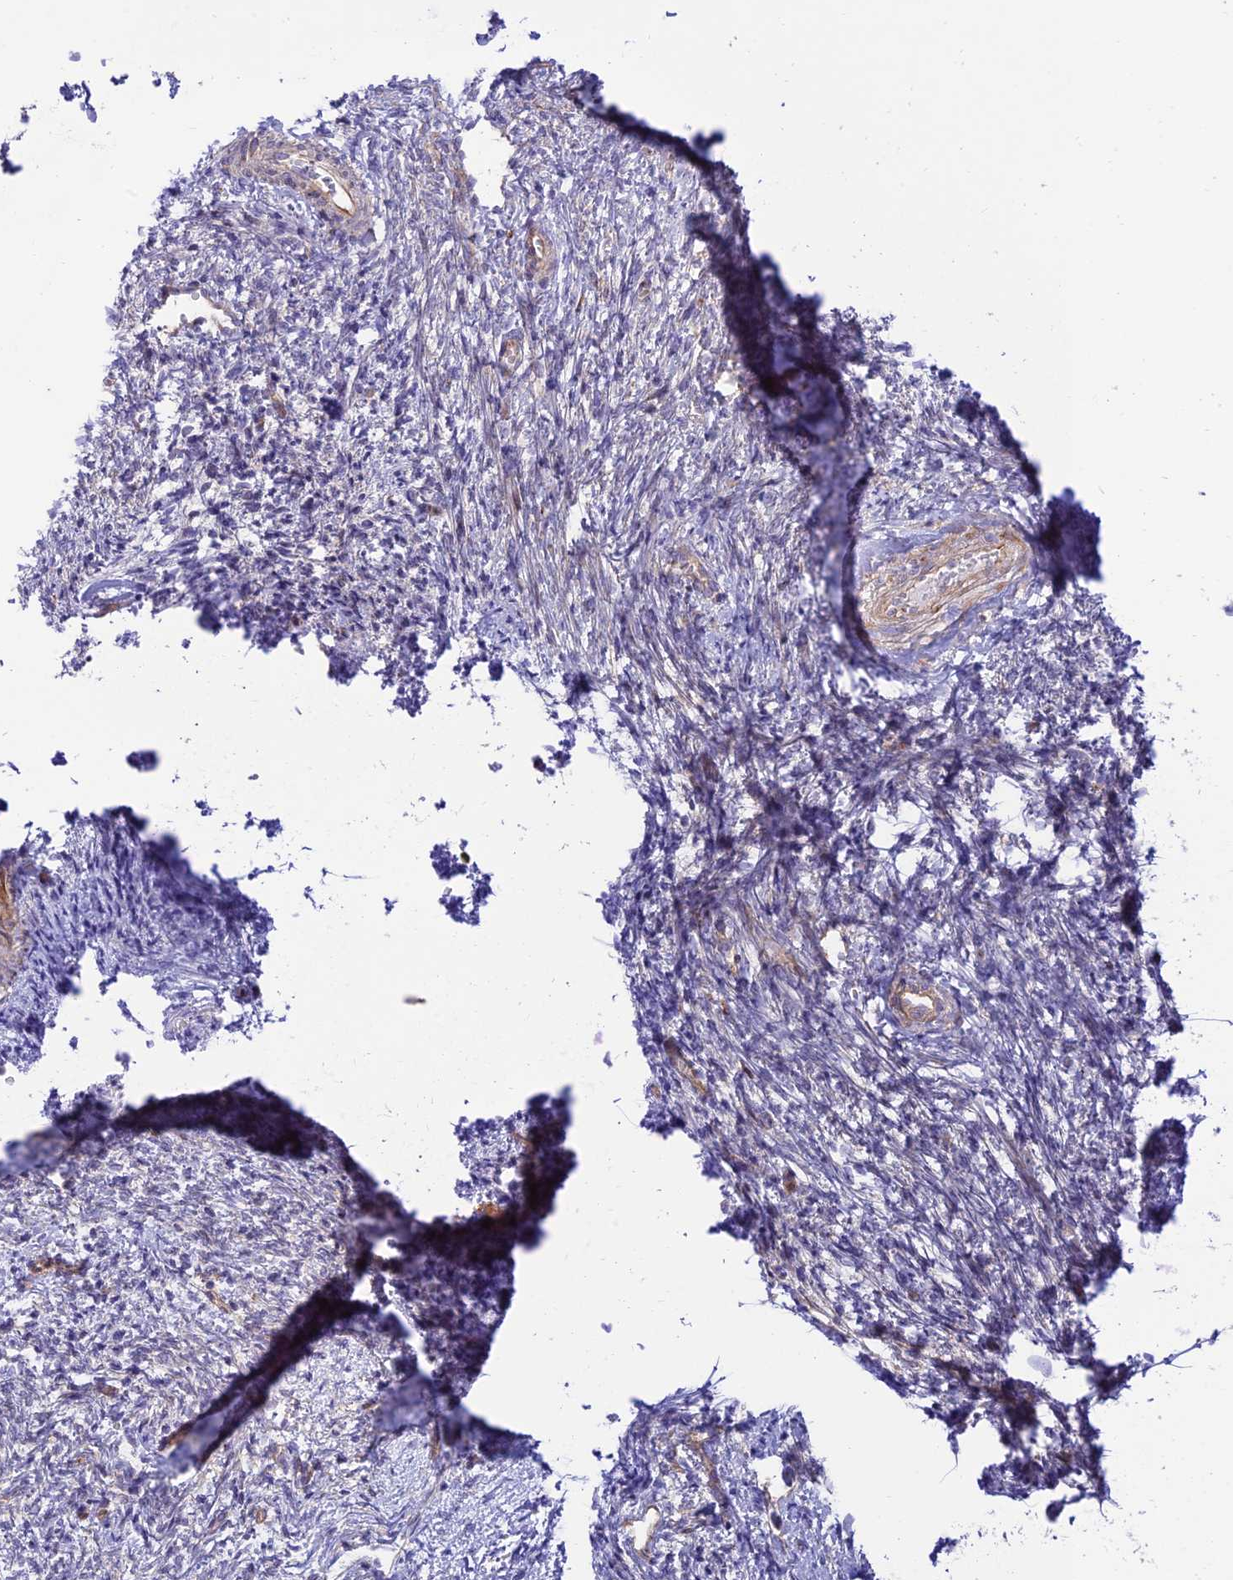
{"staining": {"intensity": "negative", "quantity": "none", "location": "none"}, "tissue": "ovary", "cell_type": "Ovarian stroma cells", "image_type": "normal", "snomed": [{"axis": "morphology", "description": "Normal tissue, NOS"}, {"axis": "topography", "description": "Ovary"}], "caption": "Immunohistochemistry histopathology image of benign ovary stained for a protein (brown), which demonstrates no expression in ovarian stroma cells. The staining is performed using DAB (3,3'-diaminobenzidine) brown chromogen with nuclei counter-stained in using hematoxylin.", "gene": "KCNAB1", "patient": {"sex": "female", "age": 41}}